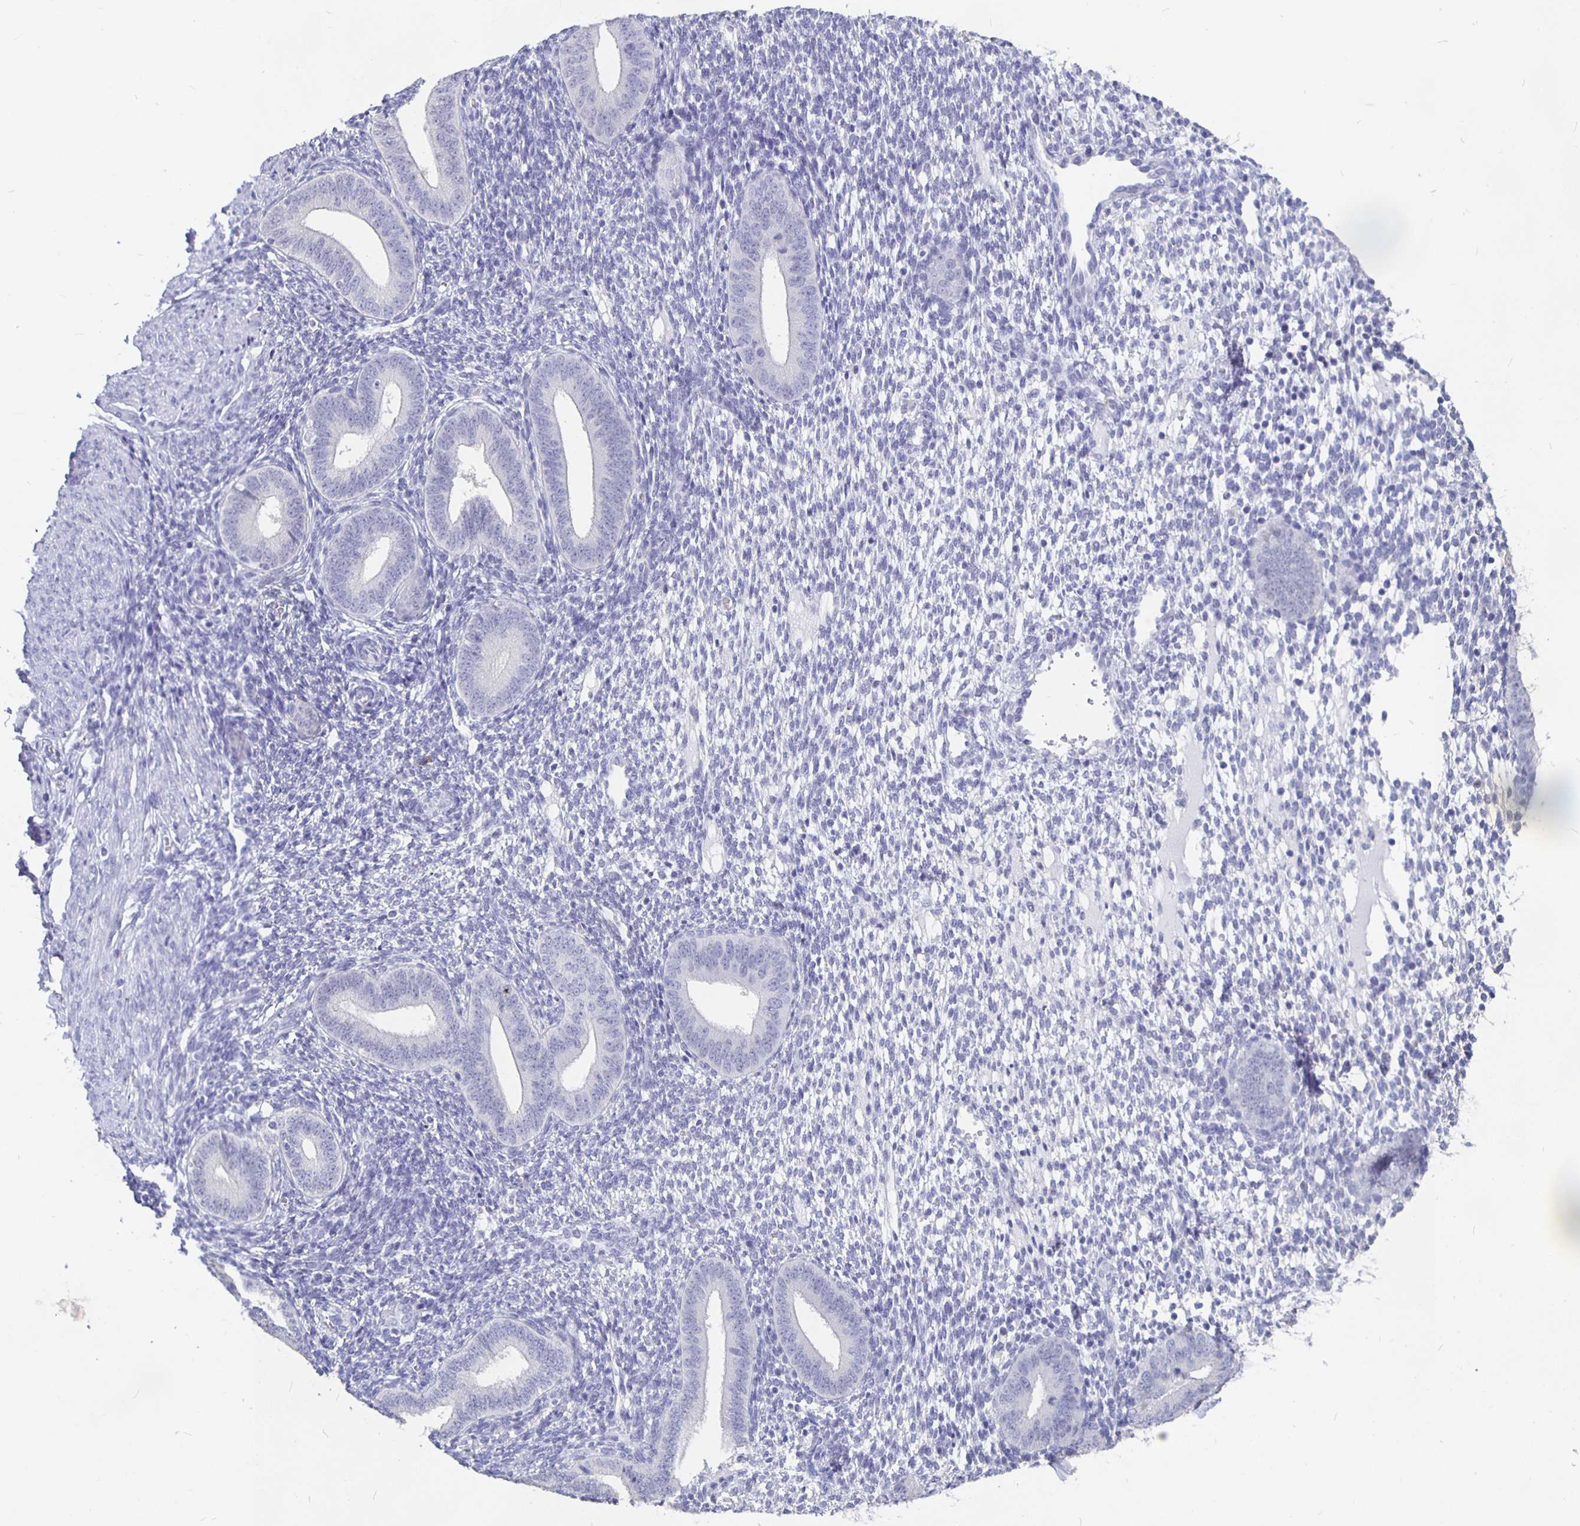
{"staining": {"intensity": "negative", "quantity": "none", "location": "none"}, "tissue": "endometrium", "cell_type": "Cells in endometrial stroma", "image_type": "normal", "snomed": [{"axis": "morphology", "description": "Normal tissue, NOS"}, {"axis": "topography", "description": "Endometrium"}], "caption": "Immunohistochemical staining of normal human endometrium demonstrates no significant positivity in cells in endometrial stroma. (DAB immunohistochemistry with hematoxylin counter stain).", "gene": "GPX4", "patient": {"sex": "female", "age": 40}}